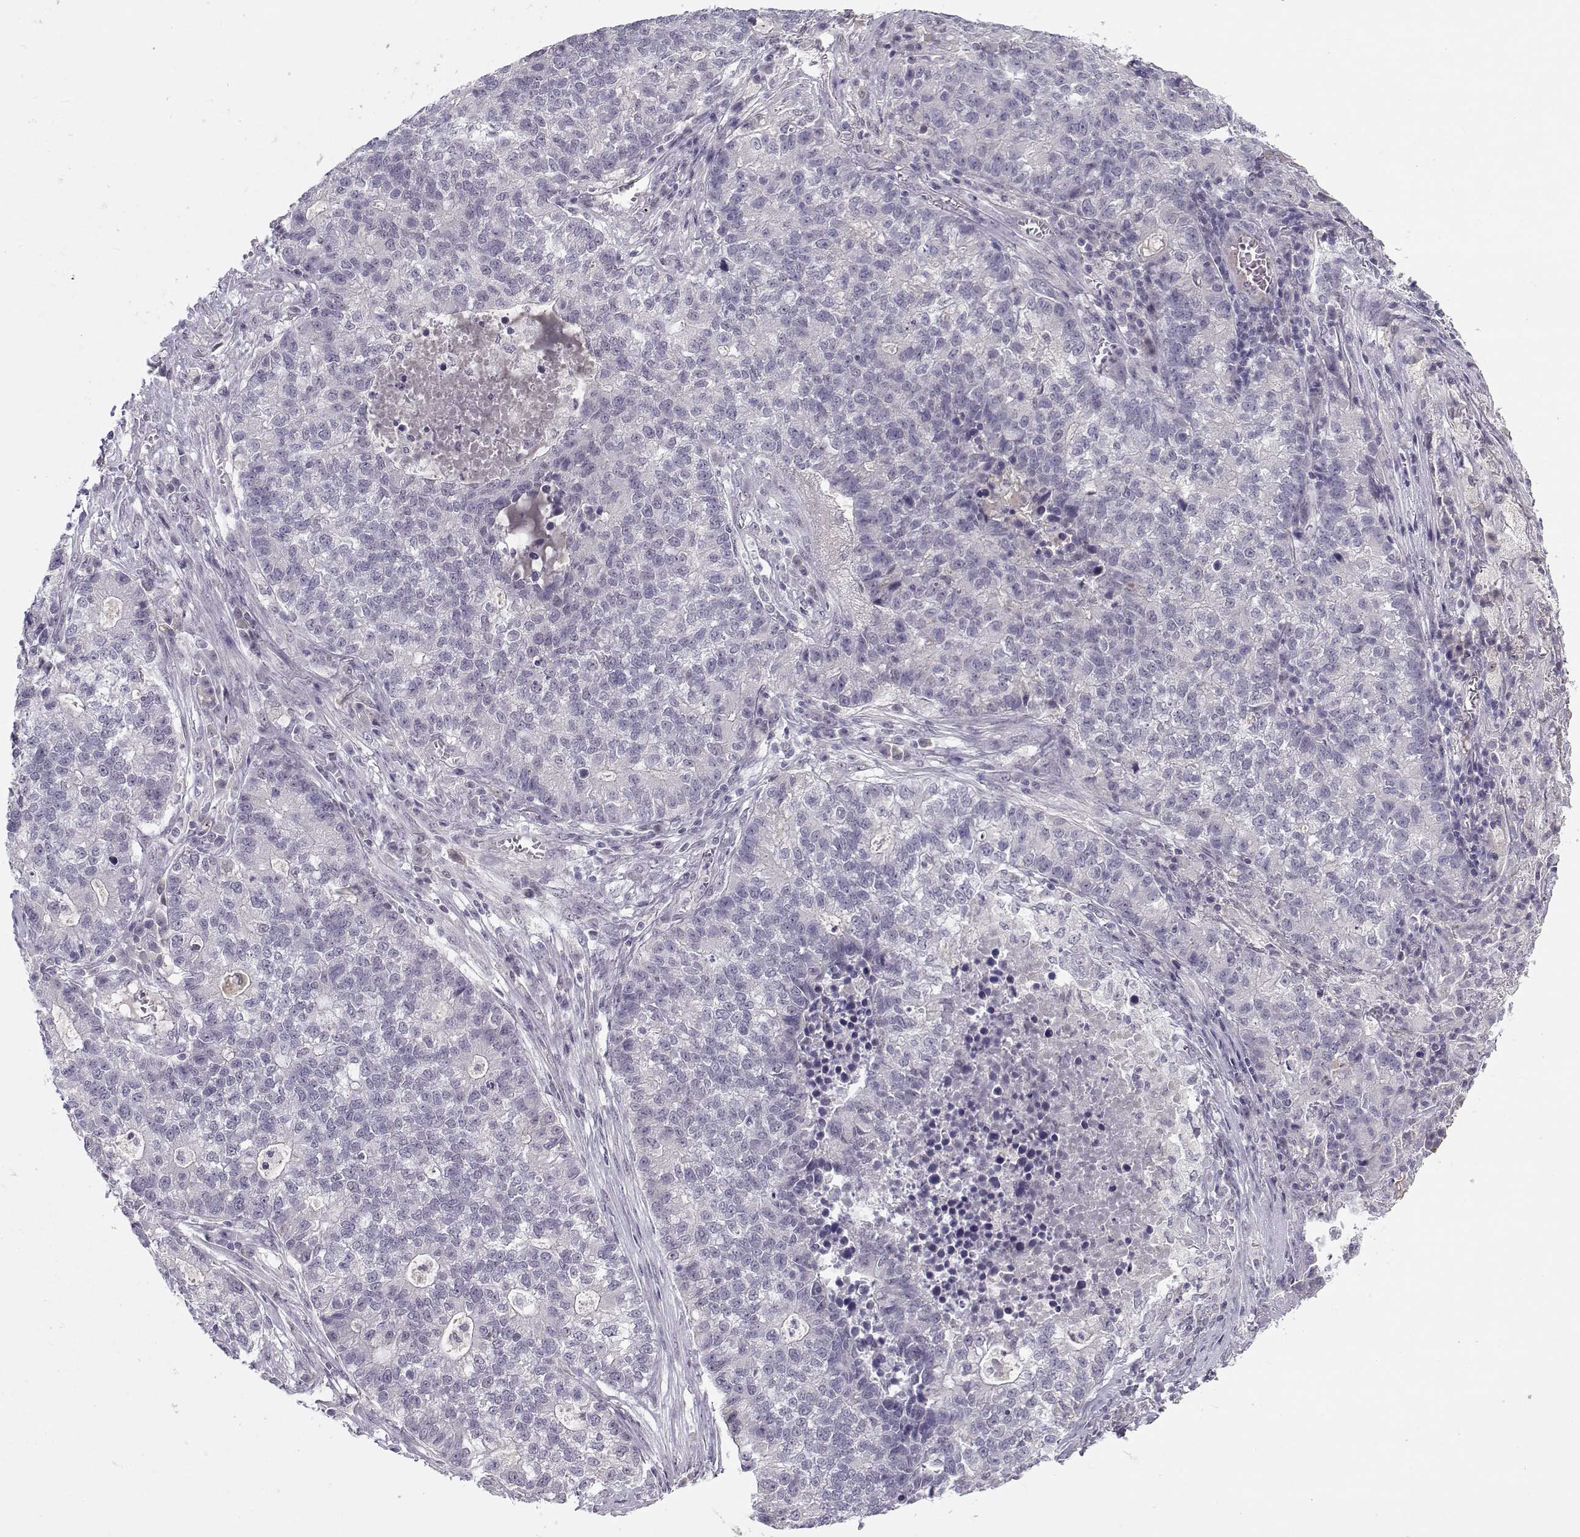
{"staining": {"intensity": "negative", "quantity": "none", "location": "none"}, "tissue": "lung cancer", "cell_type": "Tumor cells", "image_type": "cancer", "snomed": [{"axis": "morphology", "description": "Adenocarcinoma, NOS"}, {"axis": "topography", "description": "Lung"}], "caption": "The histopathology image shows no significant staining in tumor cells of adenocarcinoma (lung).", "gene": "C16orf86", "patient": {"sex": "male", "age": 57}}